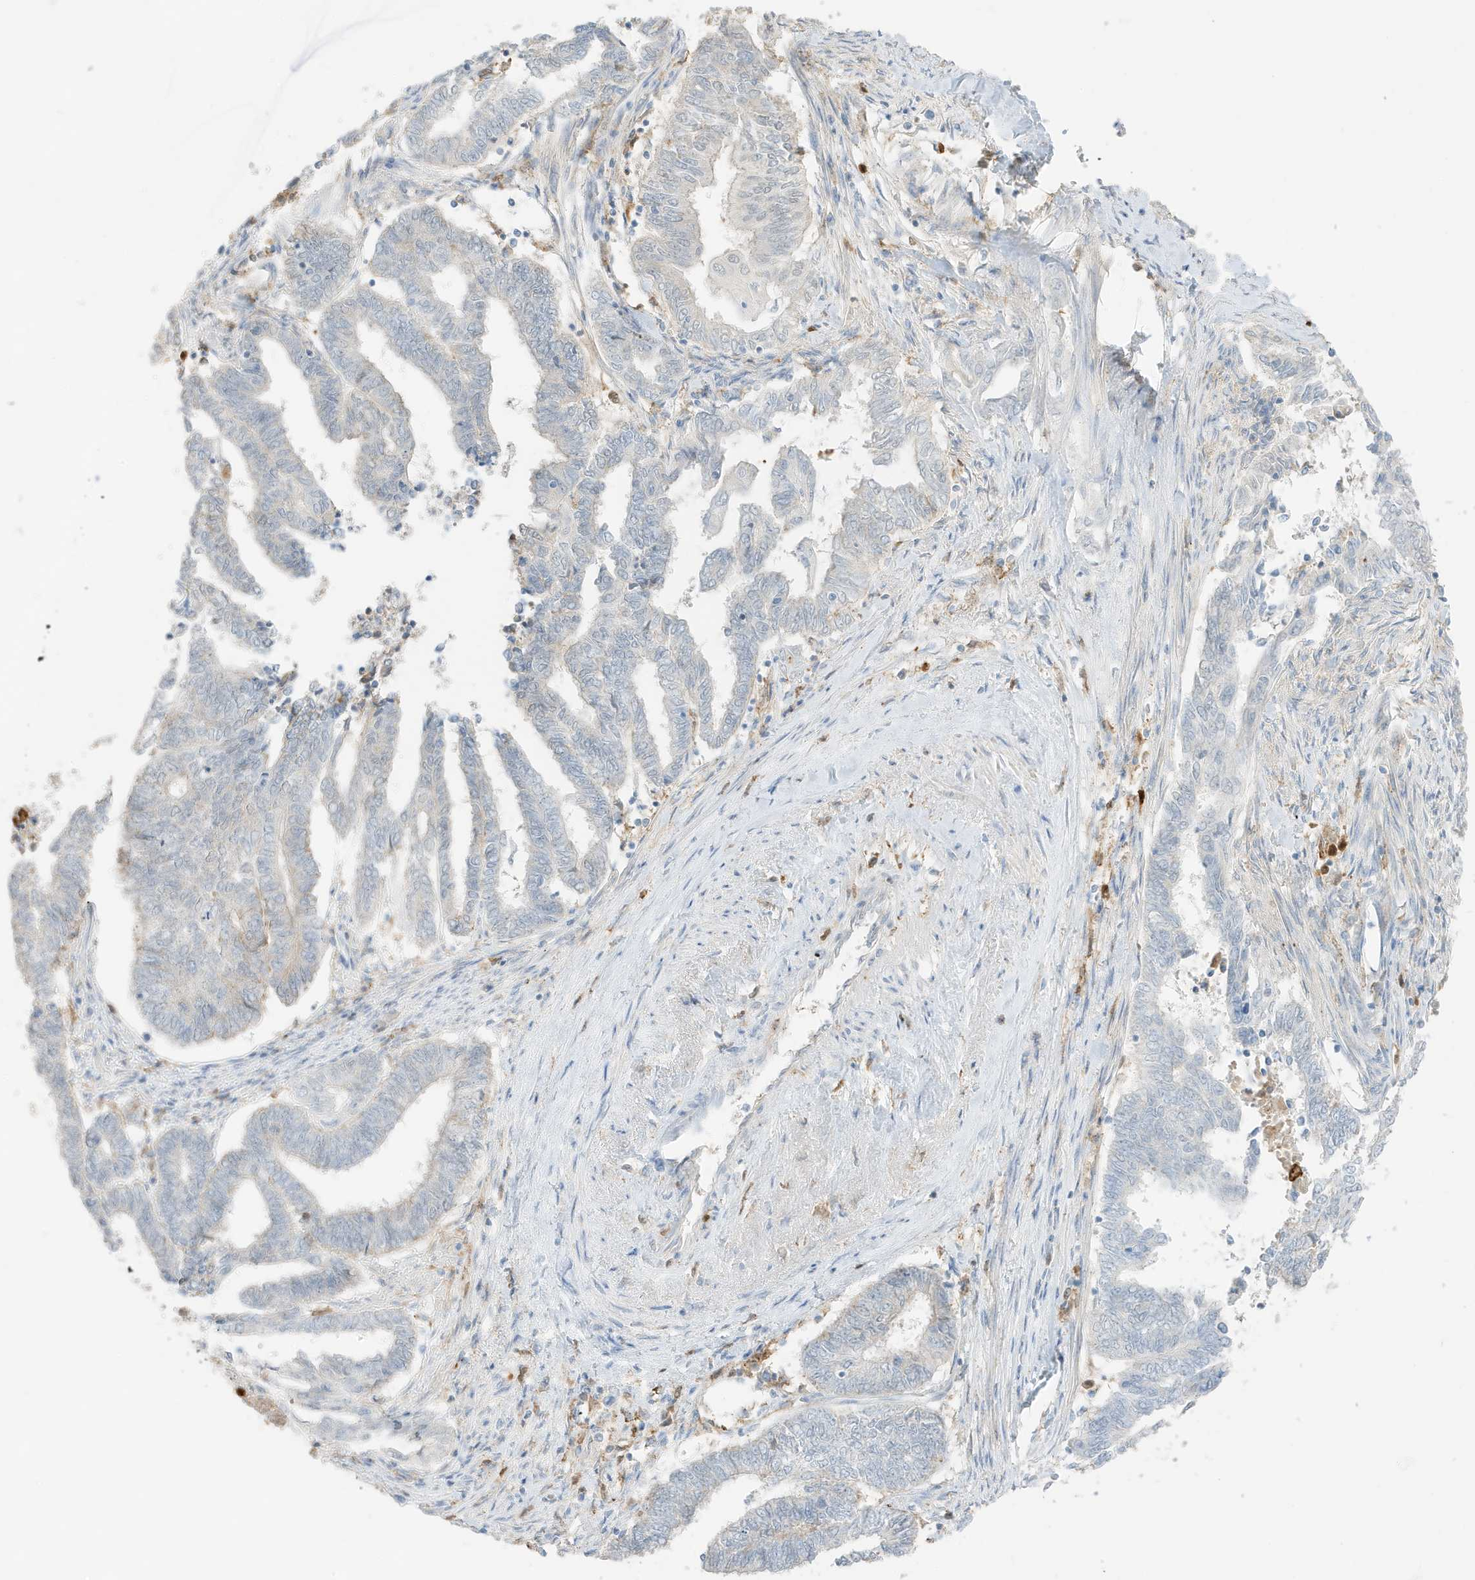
{"staining": {"intensity": "negative", "quantity": "none", "location": "none"}, "tissue": "endometrial cancer", "cell_type": "Tumor cells", "image_type": "cancer", "snomed": [{"axis": "morphology", "description": "Adenocarcinoma, NOS"}, {"axis": "topography", "description": "Uterus"}, {"axis": "topography", "description": "Endometrium"}], "caption": "High power microscopy photomicrograph of an IHC histopathology image of endometrial cancer, revealing no significant expression in tumor cells. The staining was performed using DAB (3,3'-diaminobenzidine) to visualize the protein expression in brown, while the nuclei were stained in blue with hematoxylin (Magnification: 20x).", "gene": "GCA", "patient": {"sex": "female", "age": 70}}